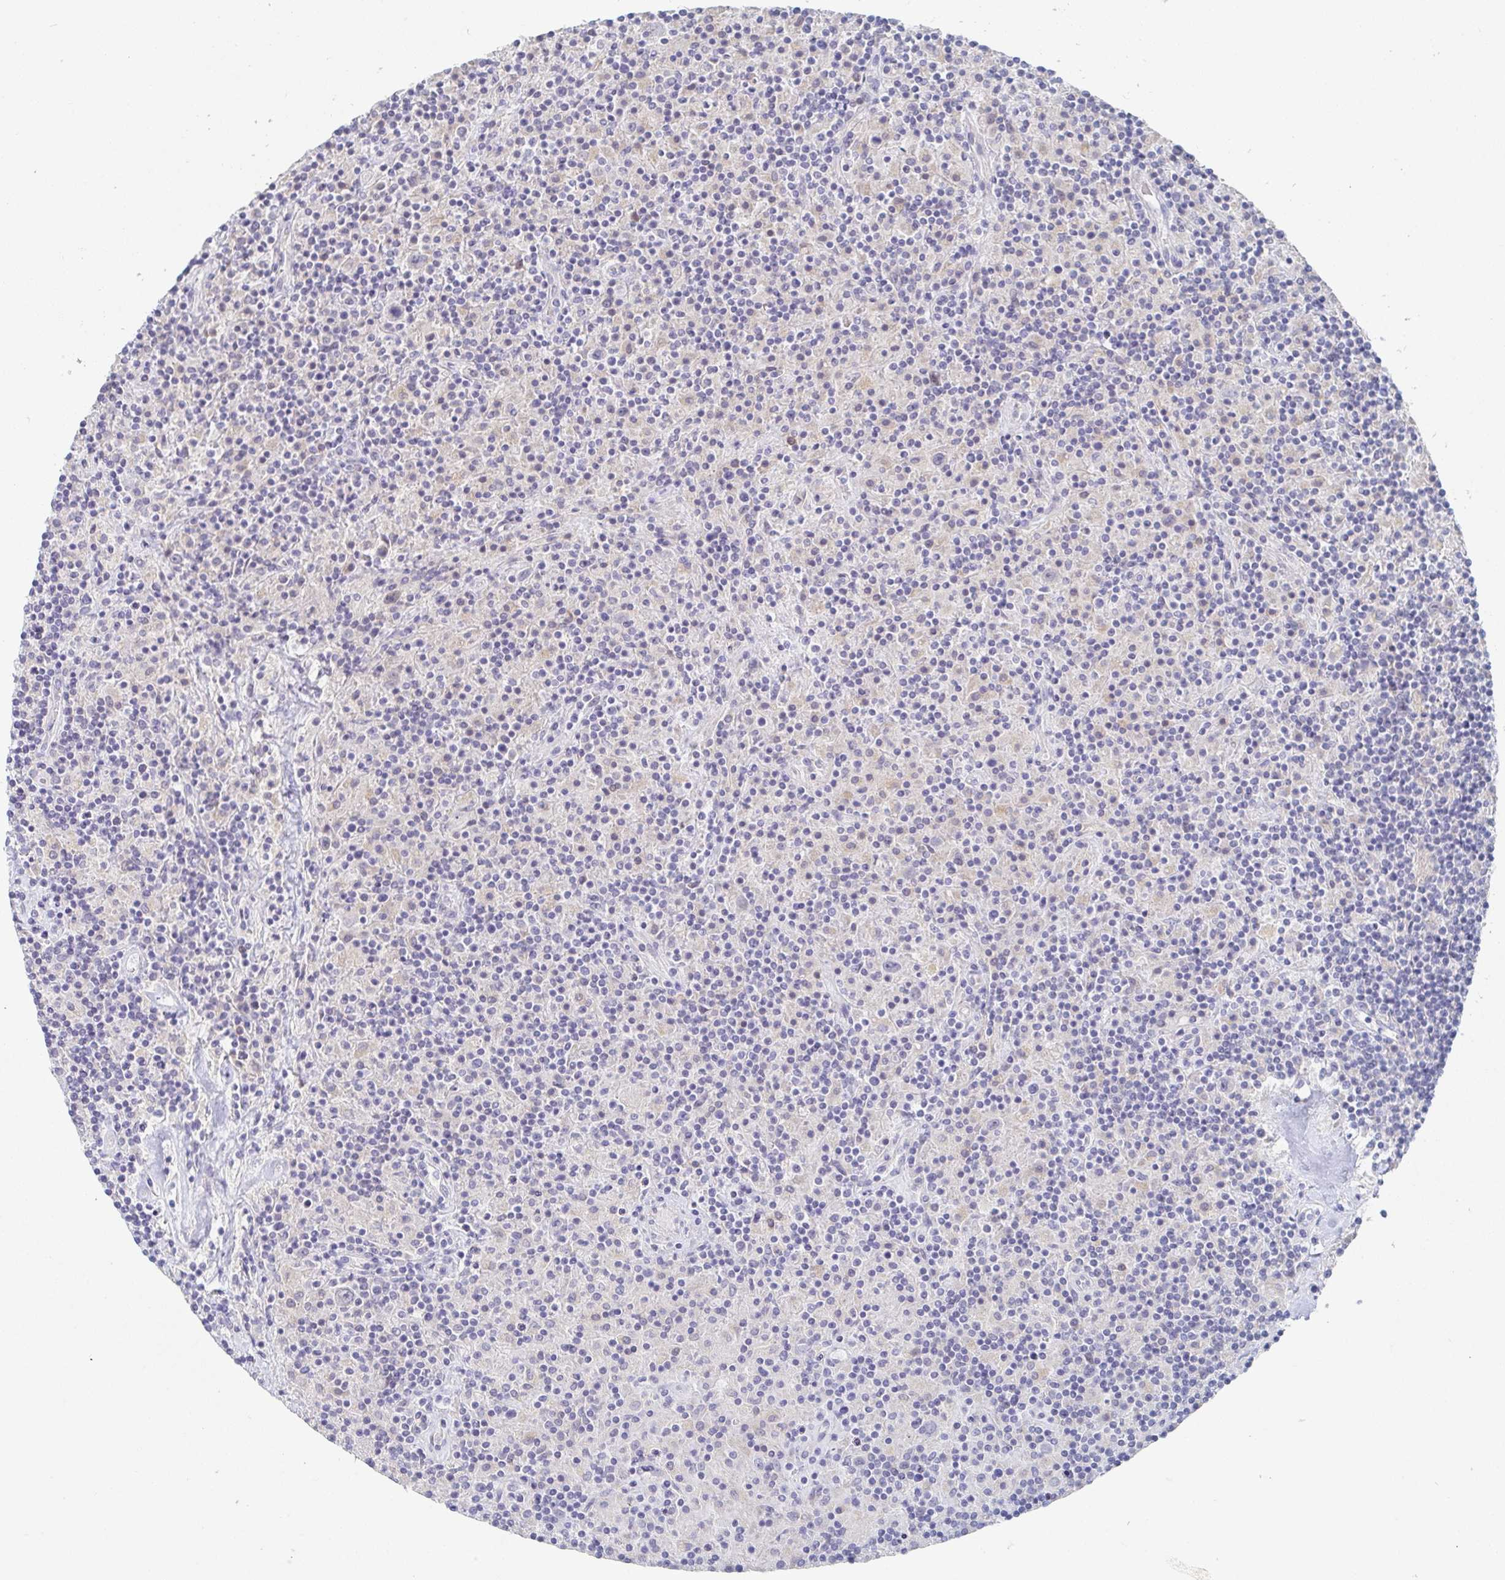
{"staining": {"intensity": "negative", "quantity": "none", "location": "none"}, "tissue": "lymphoma", "cell_type": "Tumor cells", "image_type": "cancer", "snomed": [{"axis": "morphology", "description": "Hodgkin's disease, NOS"}, {"axis": "topography", "description": "Lymph node"}], "caption": "The immunohistochemistry histopathology image has no significant expression in tumor cells of lymphoma tissue.", "gene": "ZNF430", "patient": {"sex": "male", "age": 70}}